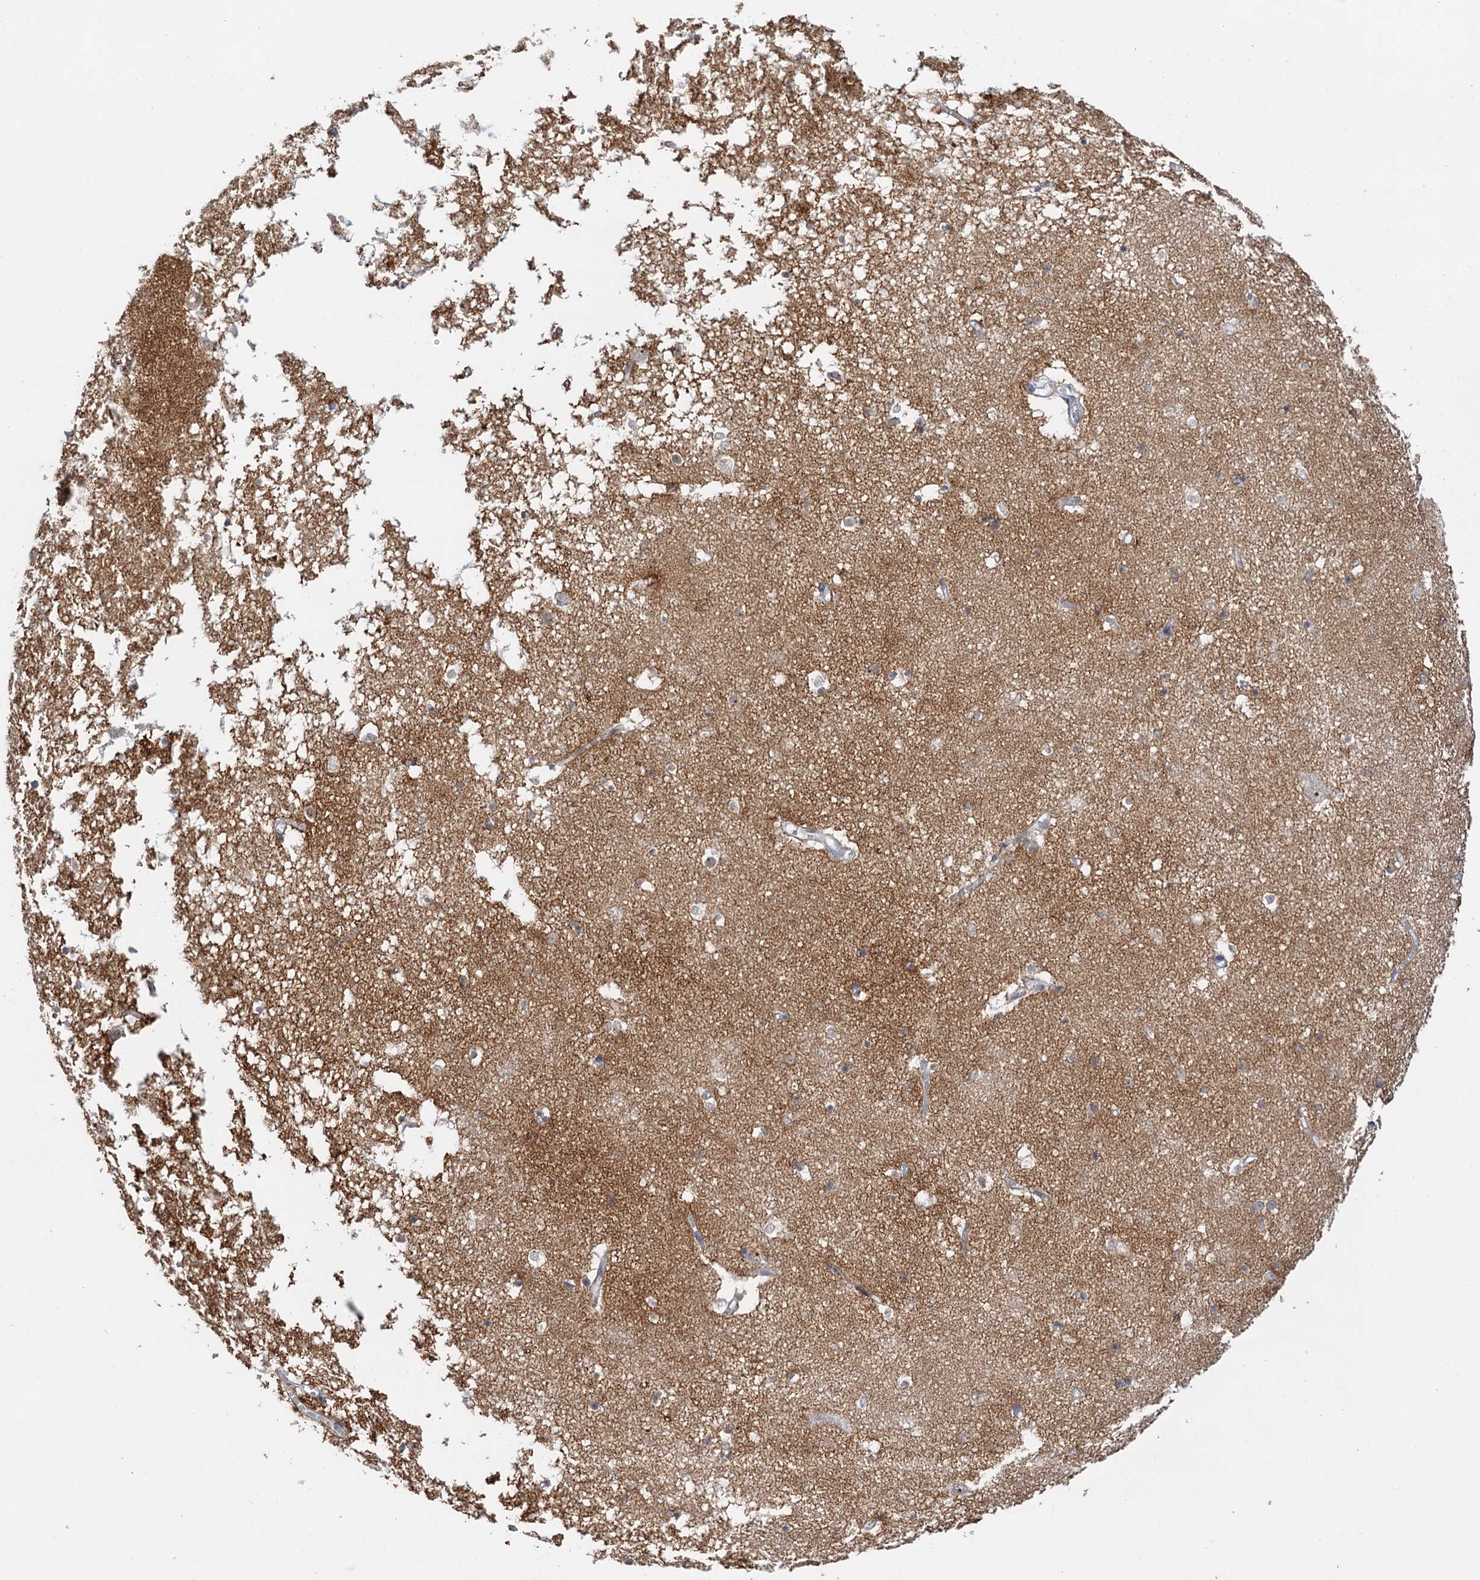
{"staining": {"intensity": "negative", "quantity": "none", "location": "none"}, "tissue": "hippocampus", "cell_type": "Glial cells", "image_type": "normal", "snomed": [{"axis": "morphology", "description": "Normal tissue, NOS"}, {"axis": "topography", "description": "Hippocampus"}], "caption": "Micrograph shows no significant protein expression in glial cells of unremarkable hippocampus. The staining is performed using DAB (3,3'-diaminobenzidine) brown chromogen with nuclei counter-stained in using hematoxylin.", "gene": "NAT10", "patient": {"sex": "male", "age": 70}}